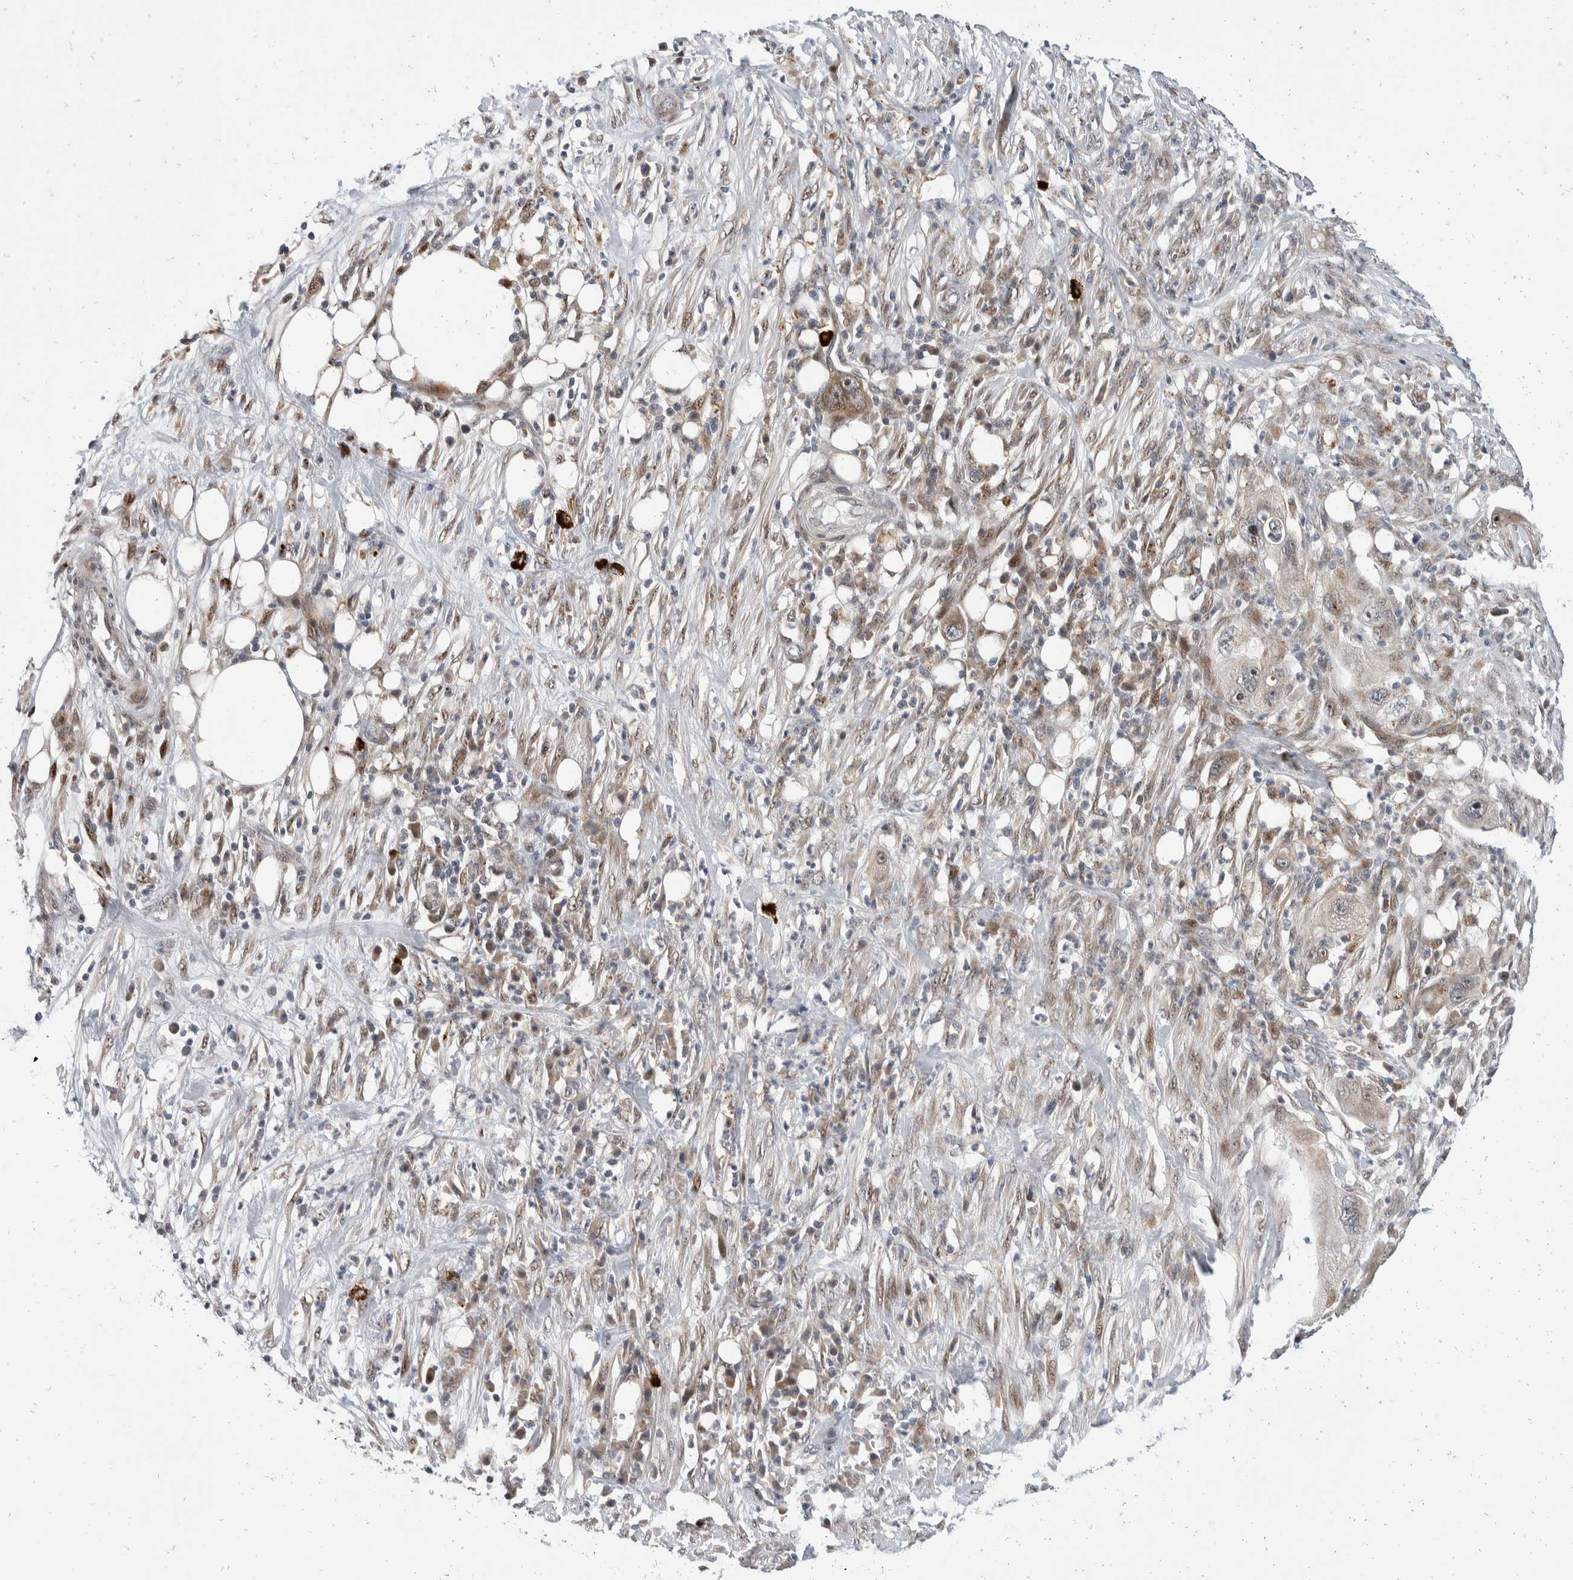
{"staining": {"intensity": "moderate", "quantity": "<25%", "location": "cytoplasmic/membranous,nuclear"}, "tissue": "pancreatic cancer", "cell_type": "Tumor cells", "image_type": "cancer", "snomed": [{"axis": "morphology", "description": "Adenocarcinoma, NOS"}, {"axis": "topography", "description": "Pancreas"}], "caption": "Protein expression analysis of human pancreatic cancer reveals moderate cytoplasmic/membranous and nuclear staining in approximately <25% of tumor cells. The protein is stained brown, and the nuclei are stained in blue (DAB IHC with brightfield microscopy, high magnification).", "gene": "ZNF703", "patient": {"sex": "female", "age": 78}}